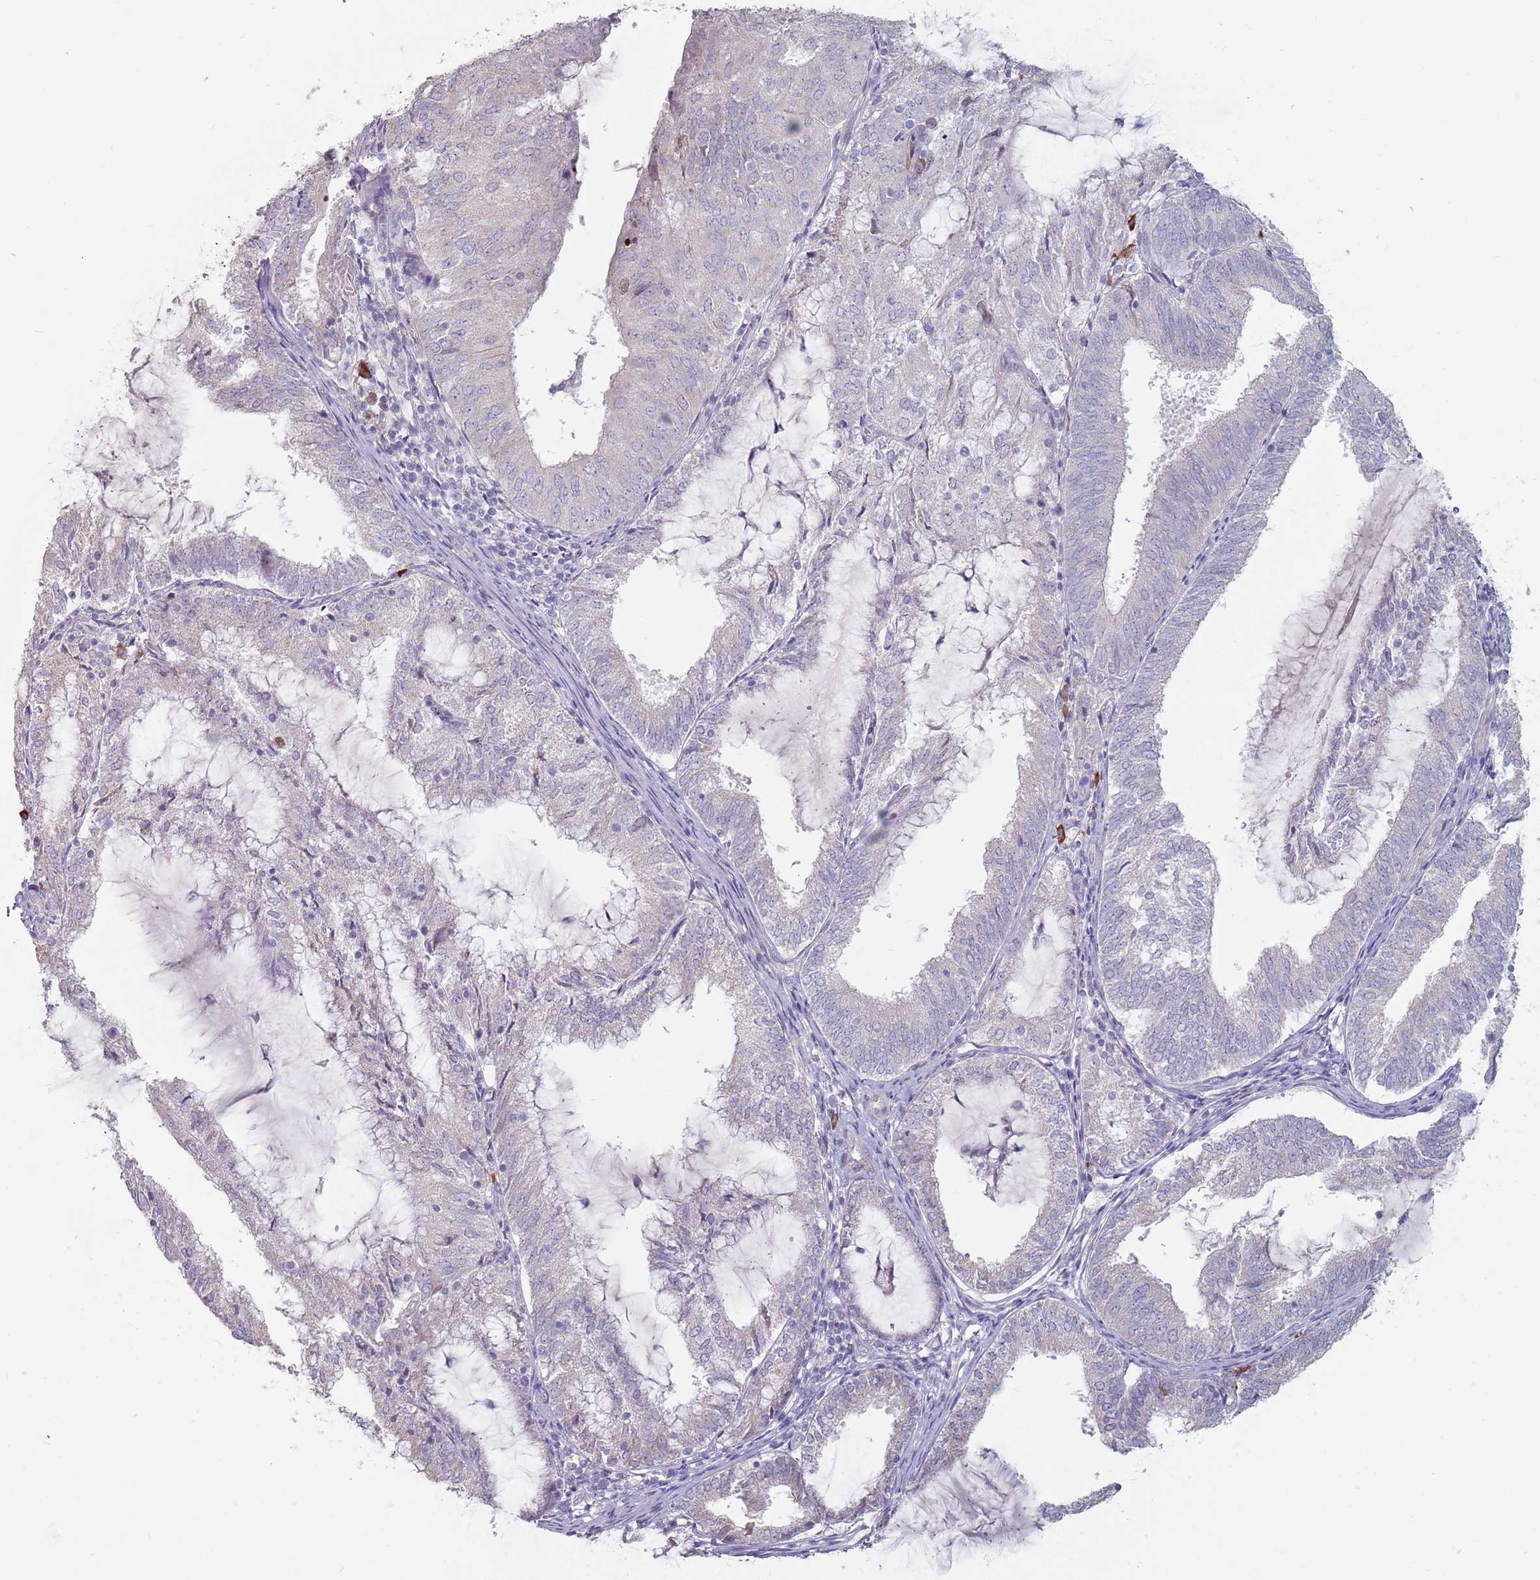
{"staining": {"intensity": "negative", "quantity": "none", "location": "none"}, "tissue": "endometrial cancer", "cell_type": "Tumor cells", "image_type": "cancer", "snomed": [{"axis": "morphology", "description": "Adenocarcinoma, NOS"}, {"axis": "topography", "description": "Endometrium"}], "caption": "Endometrial cancer stained for a protein using IHC reveals no positivity tumor cells.", "gene": "DXO", "patient": {"sex": "female", "age": 81}}